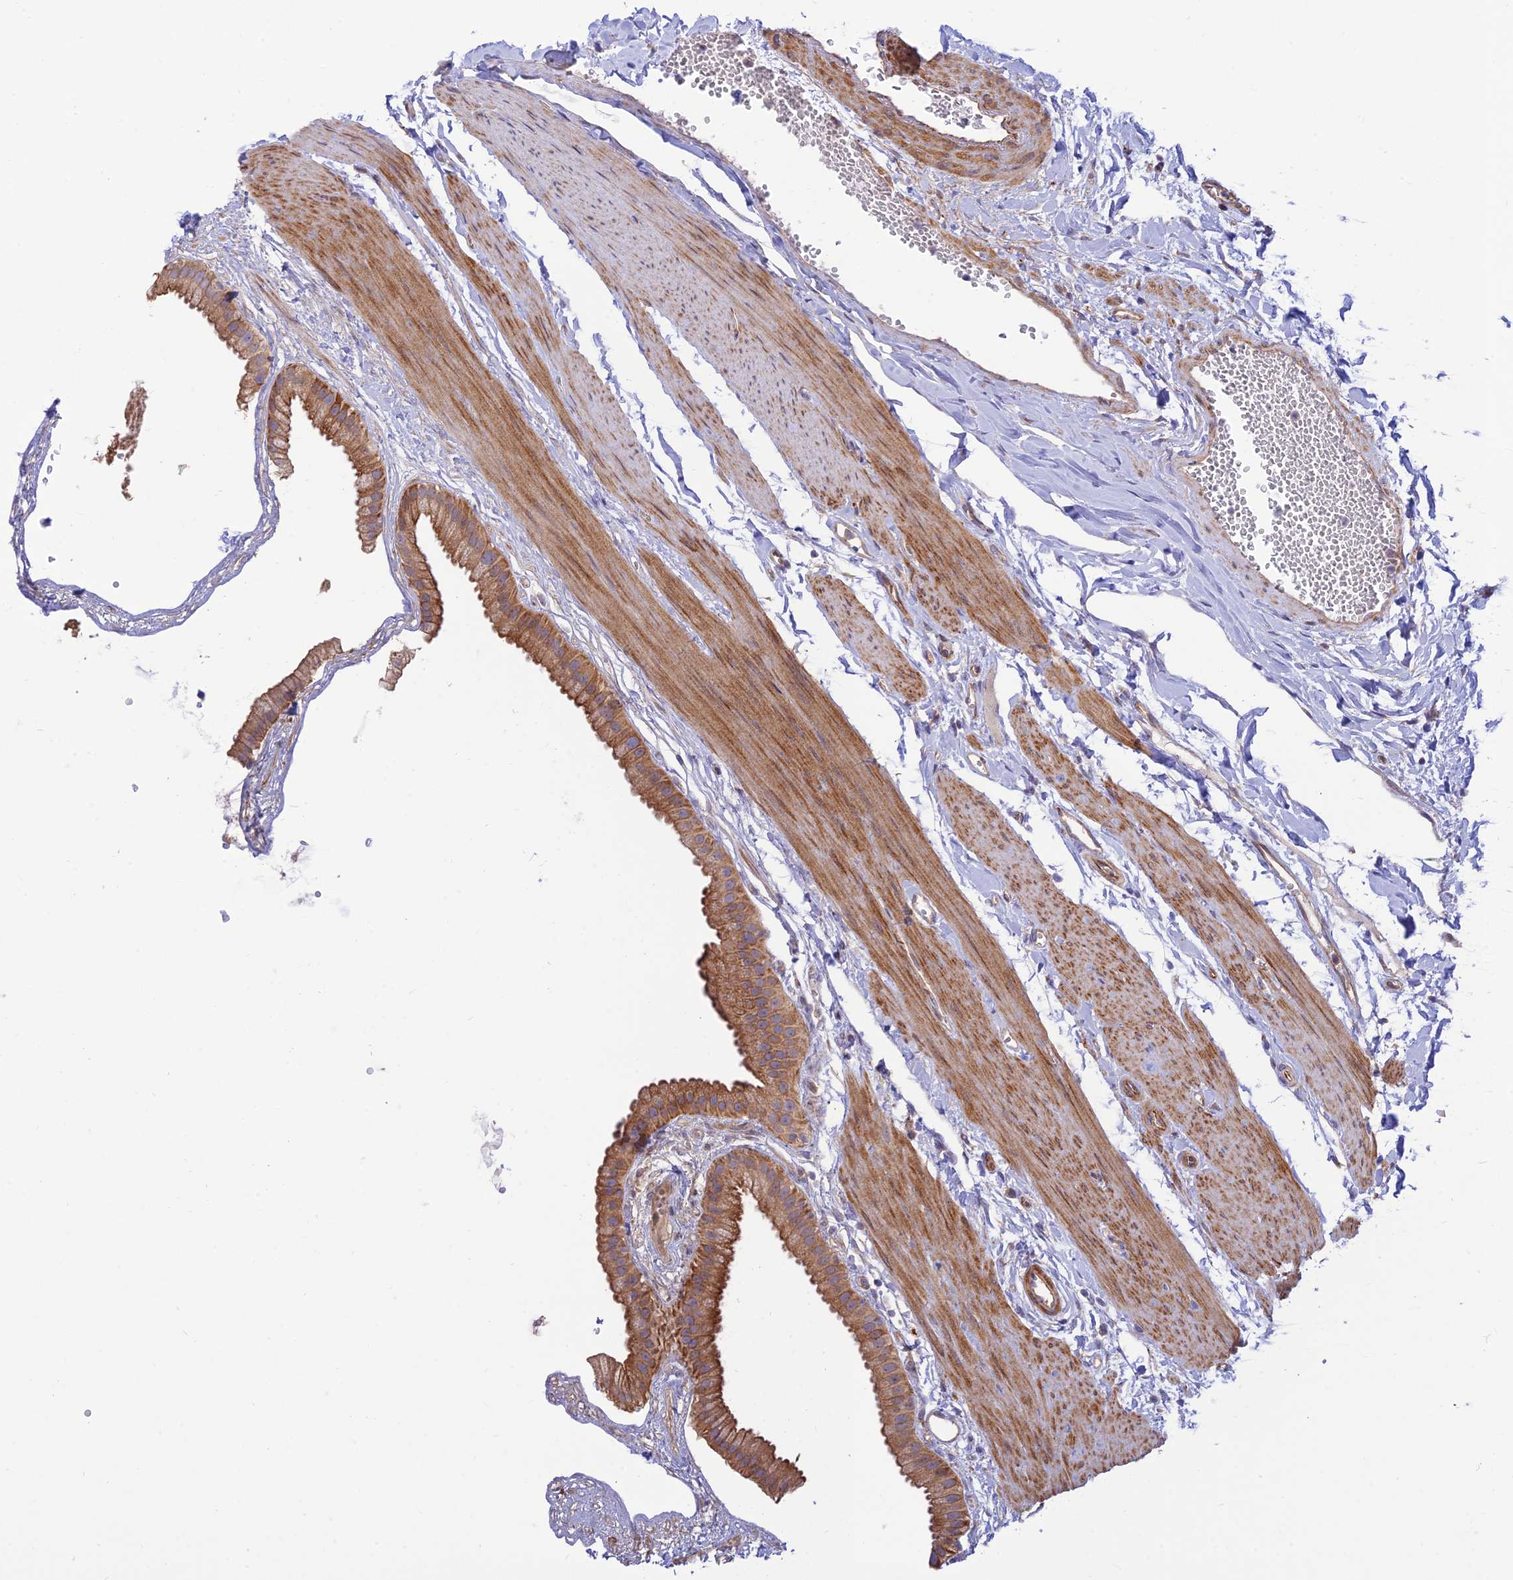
{"staining": {"intensity": "moderate", "quantity": ">75%", "location": "cytoplasmic/membranous"}, "tissue": "gallbladder", "cell_type": "Glandular cells", "image_type": "normal", "snomed": [{"axis": "morphology", "description": "Normal tissue, NOS"}, {"axis": "topography", "description": "Gallbladder"}], "caption": "Moderate cytoplasmic/membranous protein expression is seen in about >75% of glandular cells in gallbladder. (DAB (3,3'-diaminobenzidine) IHC, brown staining for protein, blue staining for nuclei).", "gene": "KCNAB1", "patient": {"sex": "female", "age": 64}}